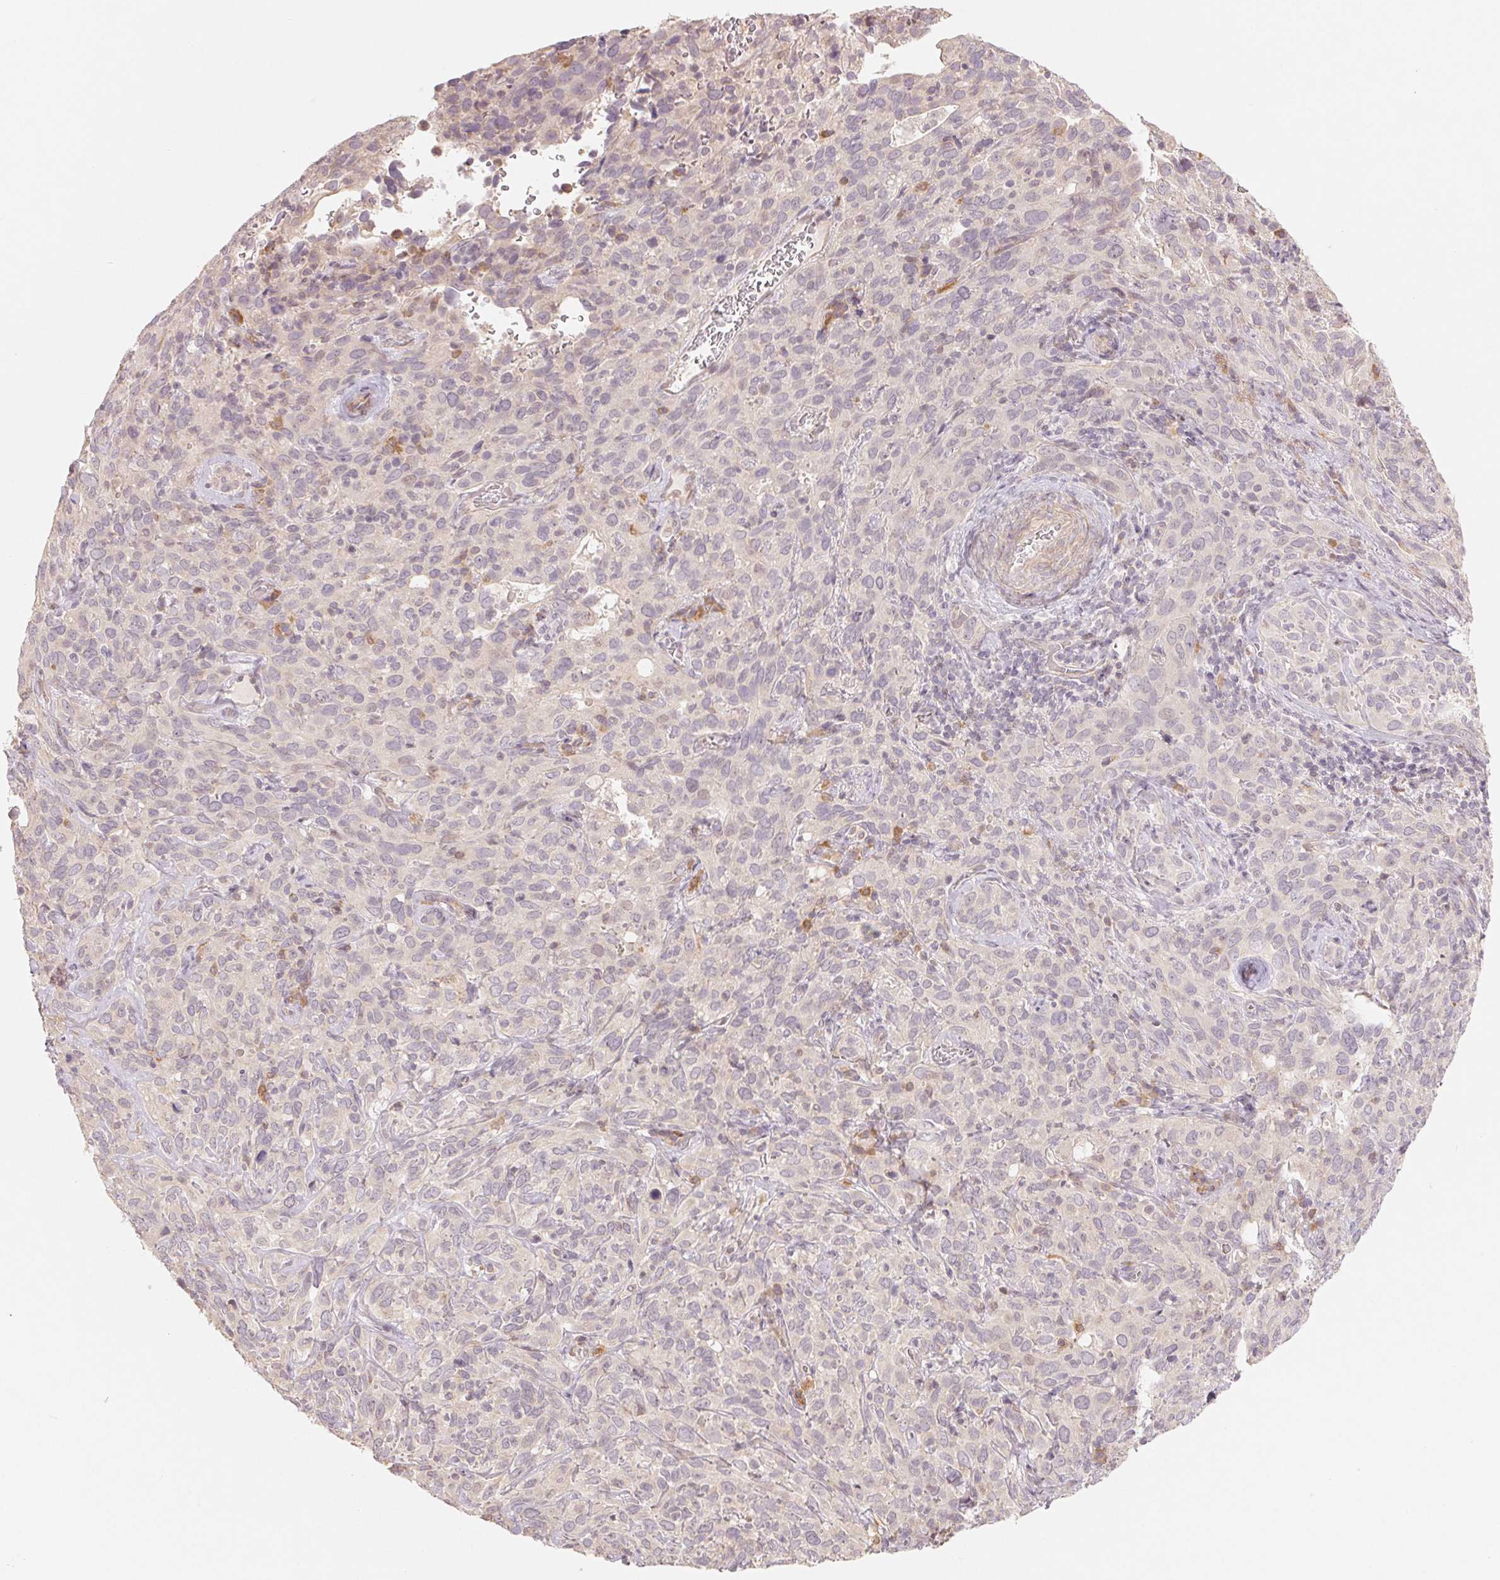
{"staining": {"intensity": "negative", "quantity": "none", "location": "none"}, "tissue": "cervical cancer", "cell_type": "Tumor cells", "image_type": "cancer", "snomed": [{"axis": "morphology", "description": "Normal tissue, NOS"}, {"axis": "morphology", "description": "Squamous cell carcinoma, NOS"}, {"axis": "topography", "description": "Cervix"}], "caption": "IHC of squamous cell carcinoma (cervical) displays no staining in tumor cells.", "gene": "DENND2C", "patient": {"sex": "female", "age": 51}}